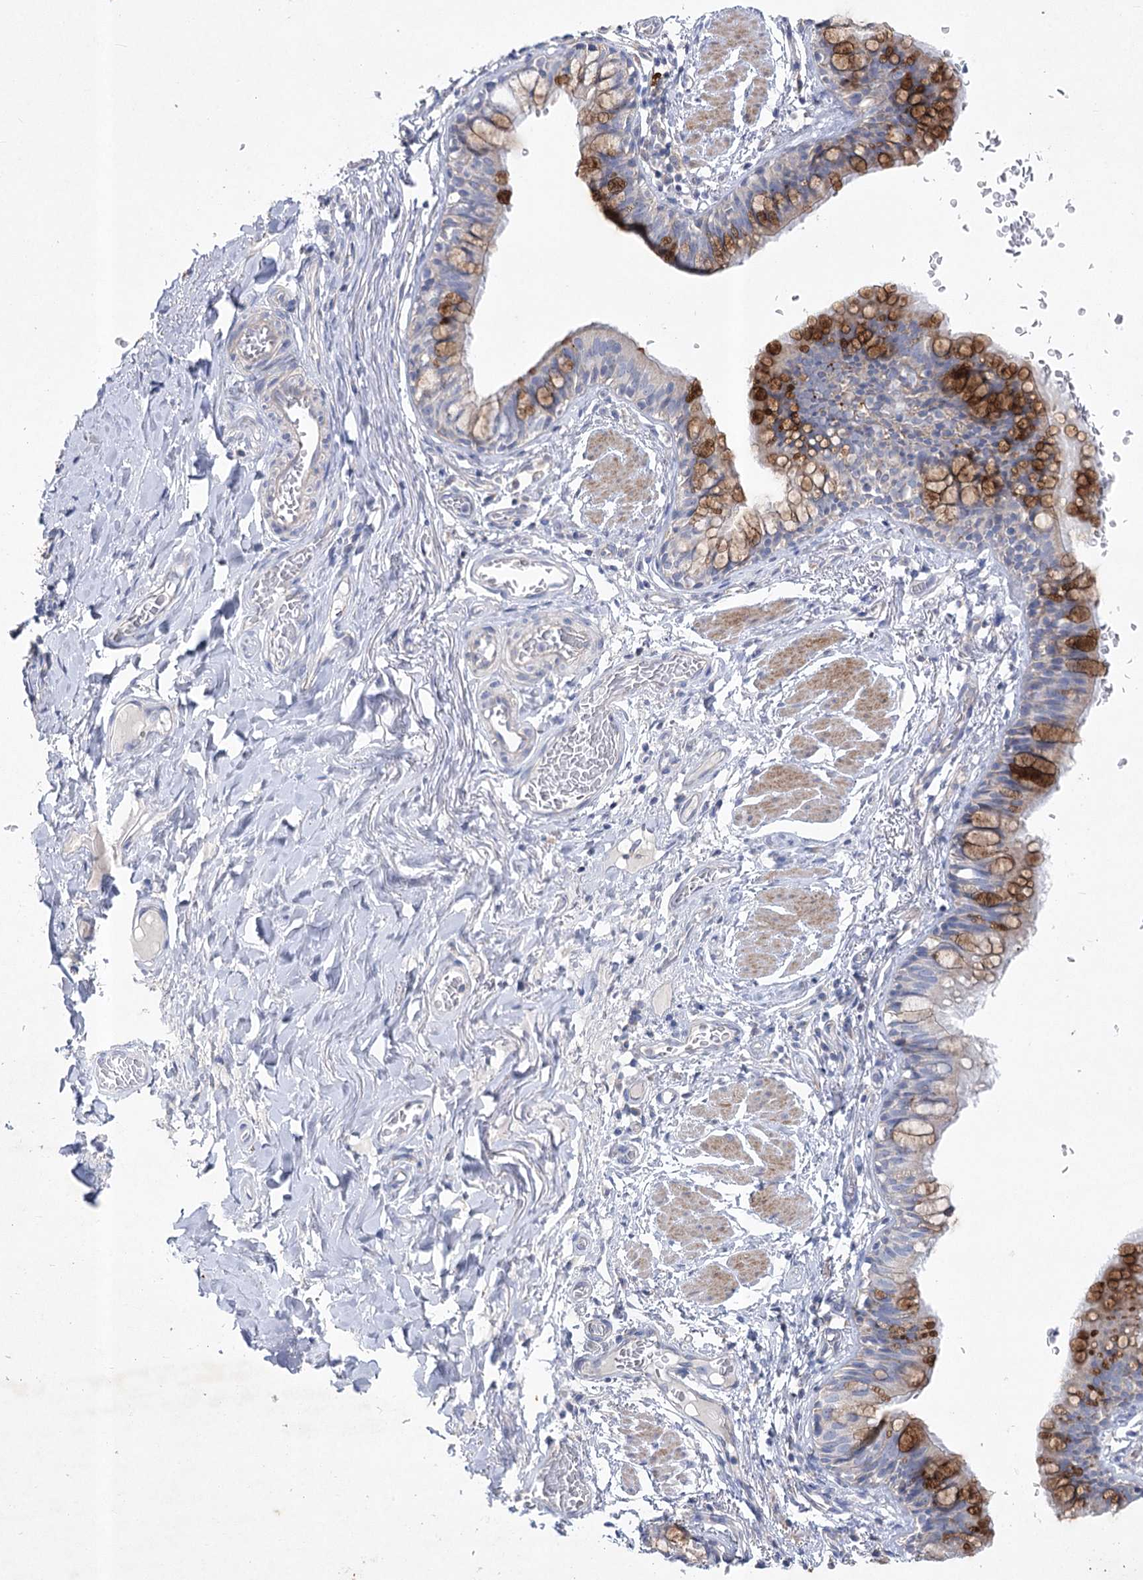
{"staining": {"intensity": "strong", "quantity": "<25%", "location": "cytoplasmic/membranous"}, "tissue": "bronchus", "cell_type": "Respiratory epithelial cells", "image_type": "normal", "snomed": [{"axis": "morphology", "description": "Normal tissue, NOS"}, {"axis": "topography", "description": "Cartilage tissue"}, {"axis": "topography", "description": "Bronchus"}], "caption": "A histopathology image of bronchus stained for a protein exhibits strong cytoplasmic/membranous brown staining in respiratory epithelial cells. The protein is shown in brown color, while the nuclei are stained blue.", "gene": "ITSN2", "patient": {"sex": "female", "age": 36}}